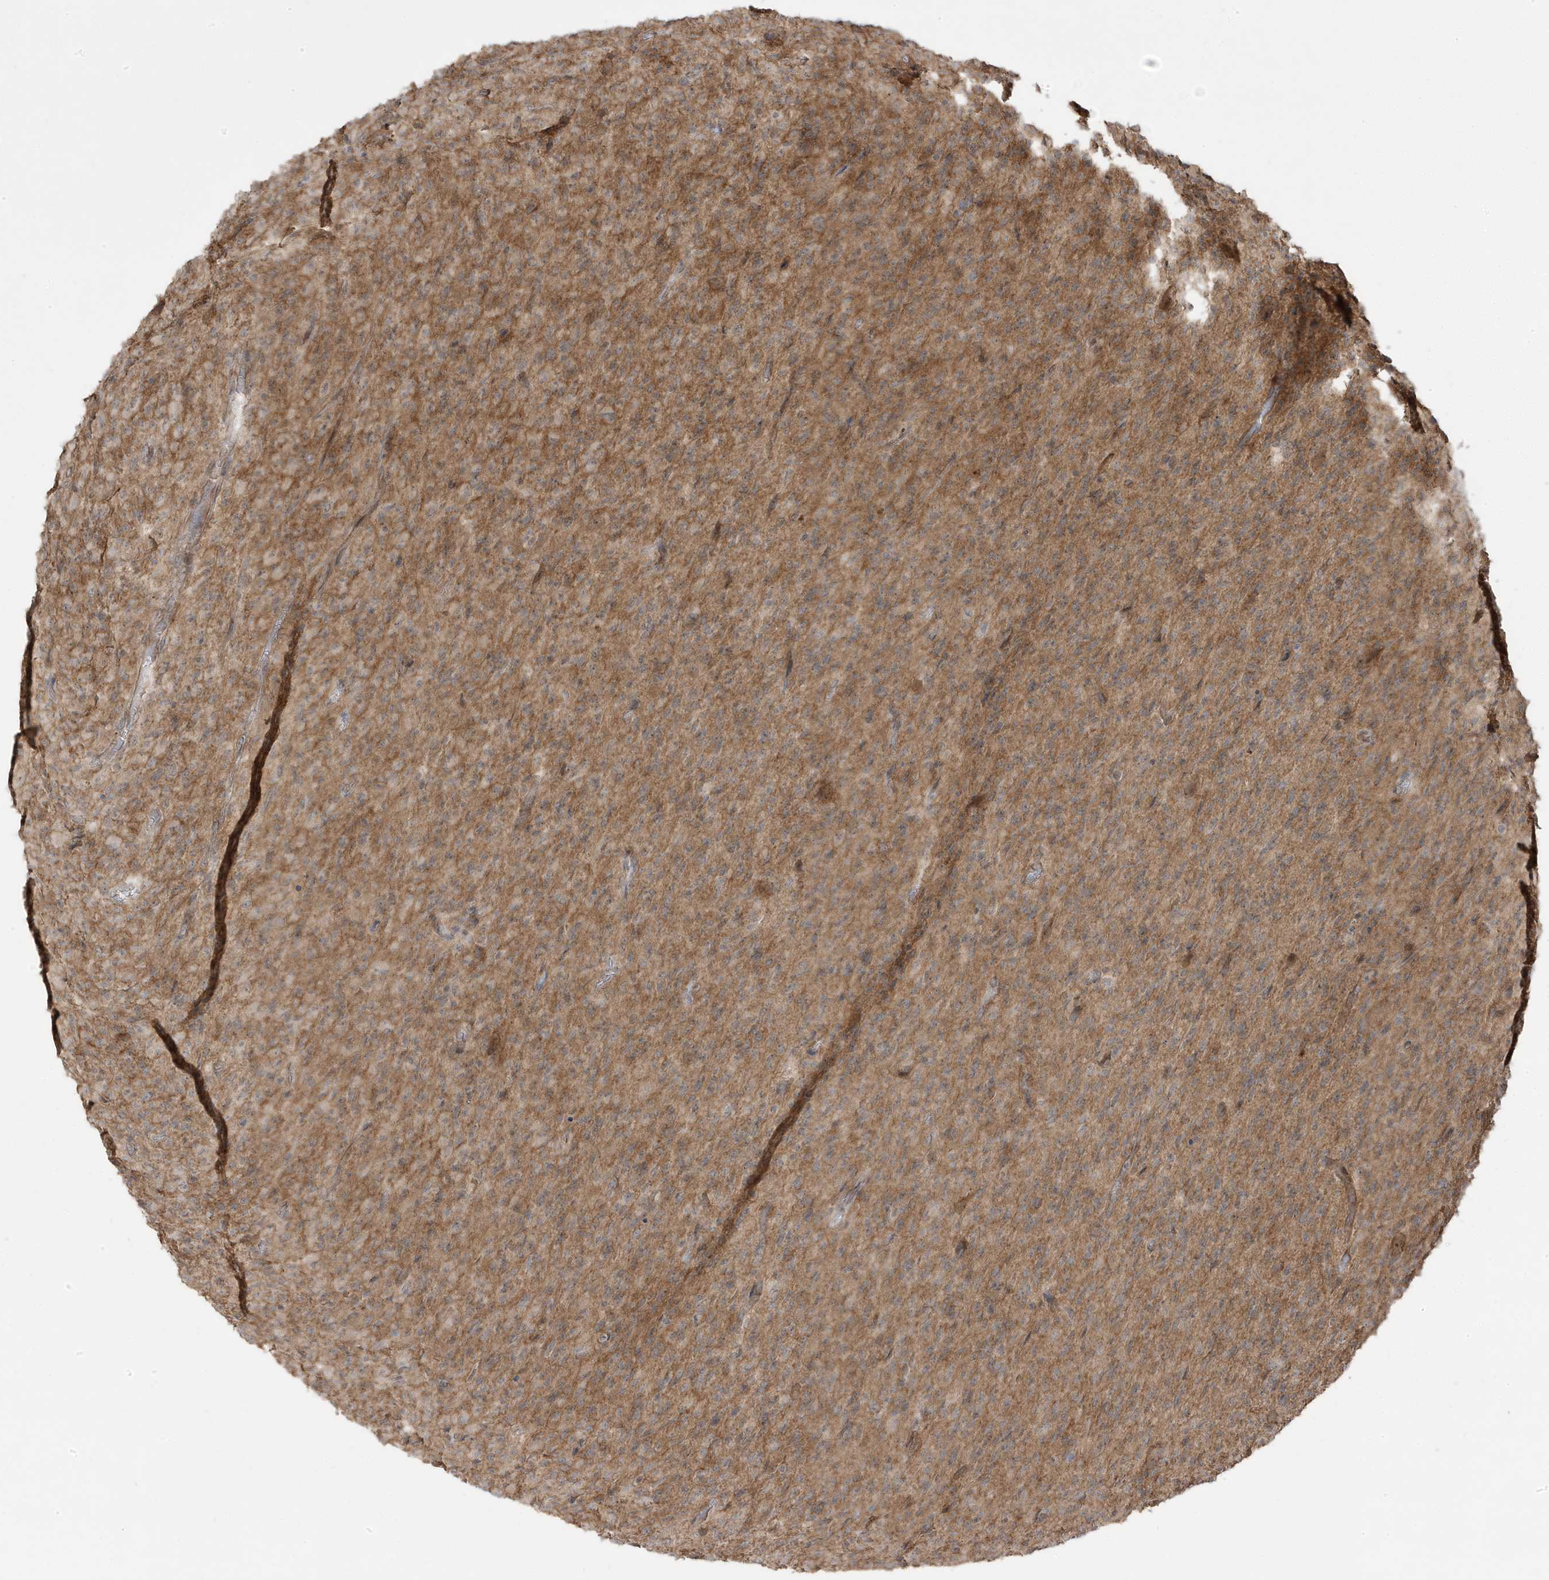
{"staining": {"intensity": "negative", "quantity": "none", "location": "none"}, "tissue": "glioma", "cell_type": "Tumor cells", "image_type": "cancer", "snomed": [{"axis": "morphology", "description": "Glioma, malignant, High grade"}, {"axis": "topography", "description": "Brain"}], "caption": "Tumor cells are negative for protein expression in human malignant high-grade glioma. The staining is performed using DAB (3,3'-diaminobenzidine) brown chromogen with nuclei counter-stained in using hematoxylin.", "gene": "DNAJC12", "patient": {"sex": "female", "age": 57}}